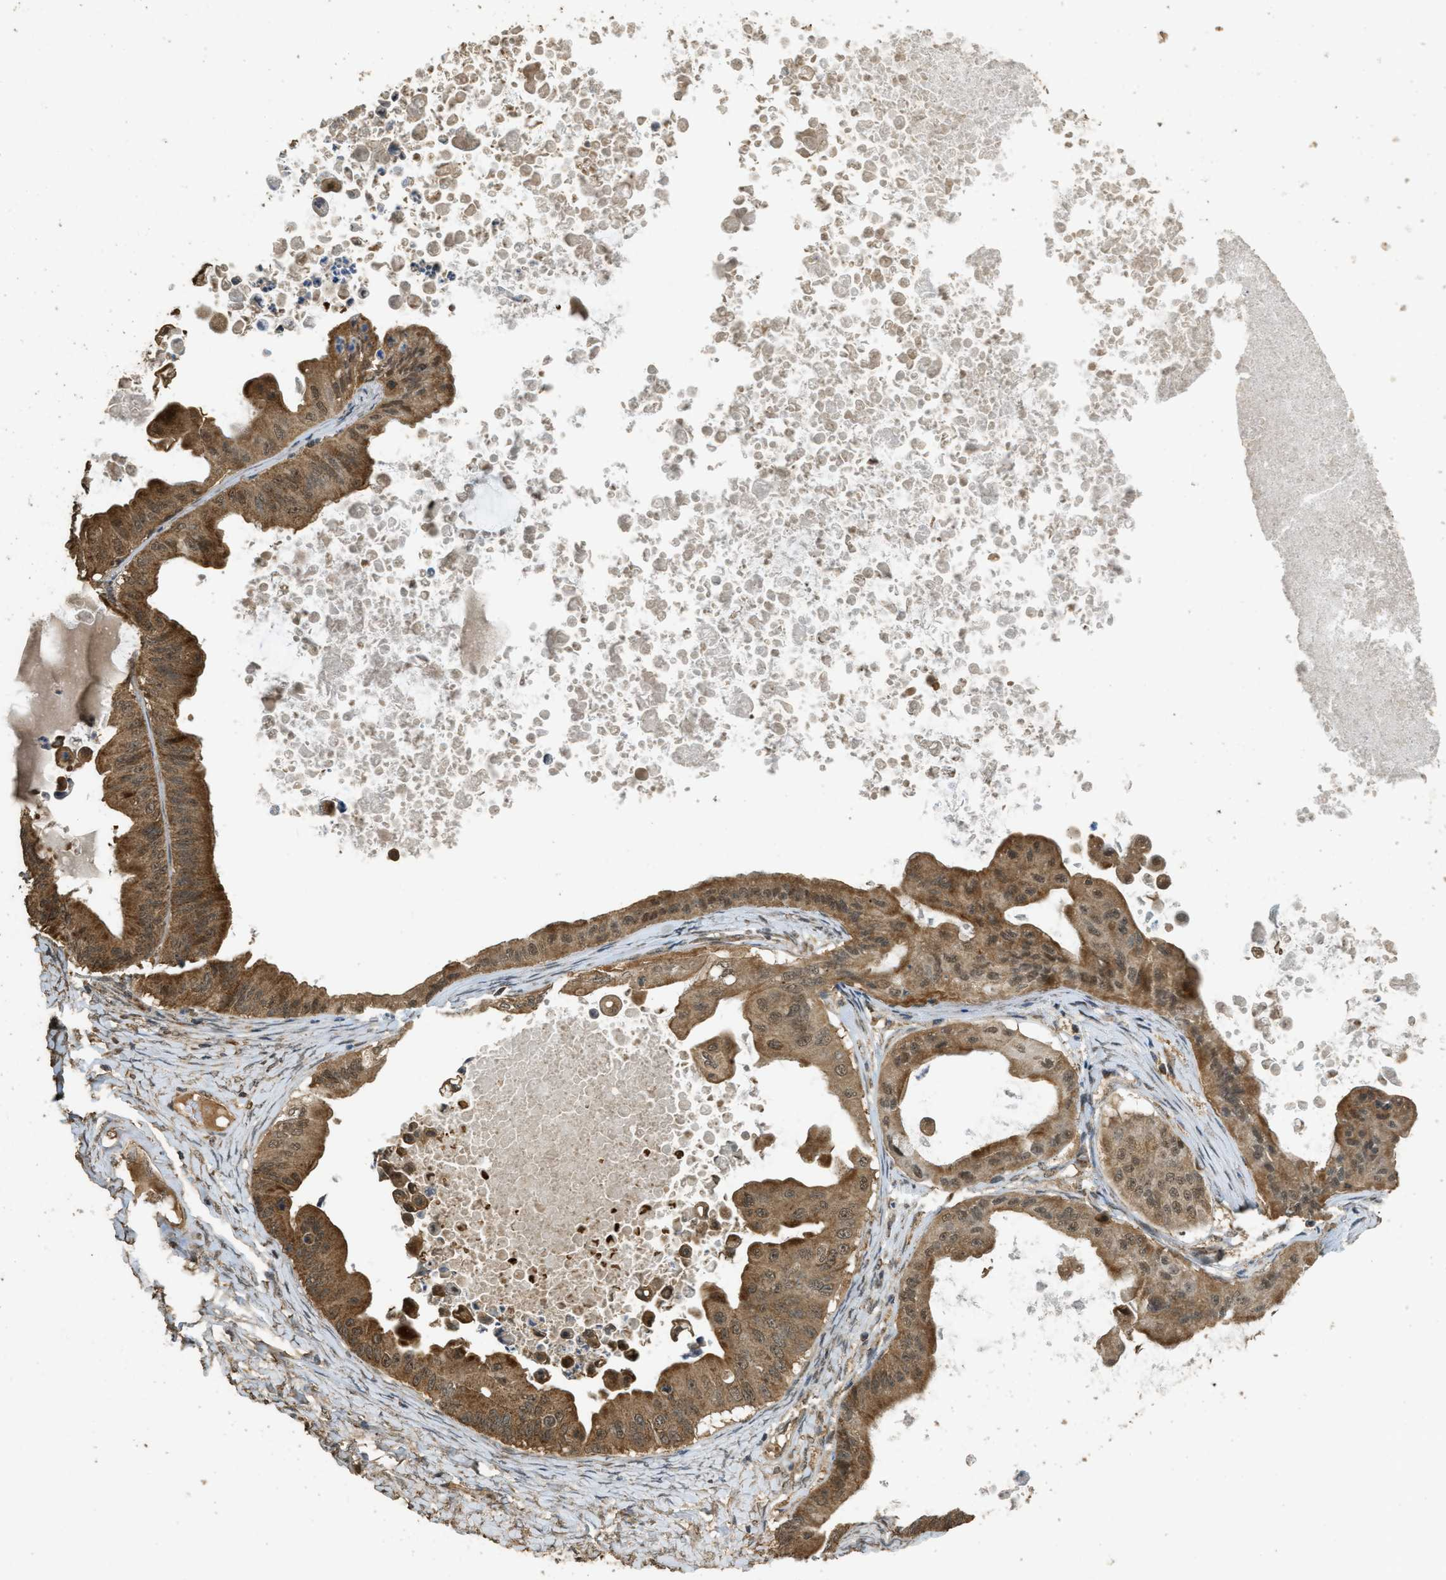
{"staining": {"intensity": "moderate", "quantity": ">75%", "location": "cytoplasmic/membranous,nuclear"}, "tissue": "ovarian cancer", "cell_type": "Tumor cells", "image_type": "cancer", "snomed": [{"axis": "morphology", "description": "Cystadenocarcinoma, mucinous, NOS"}, {"axis": "topography", "description": "Ovary"}], "caption": "Ovarian mucinous cystadenocarcinoma stained with a protein marker reveals moderate staining in tumor cells.", "gene": "CTPS1", "patient": {"sex": "female", "age": 37}}